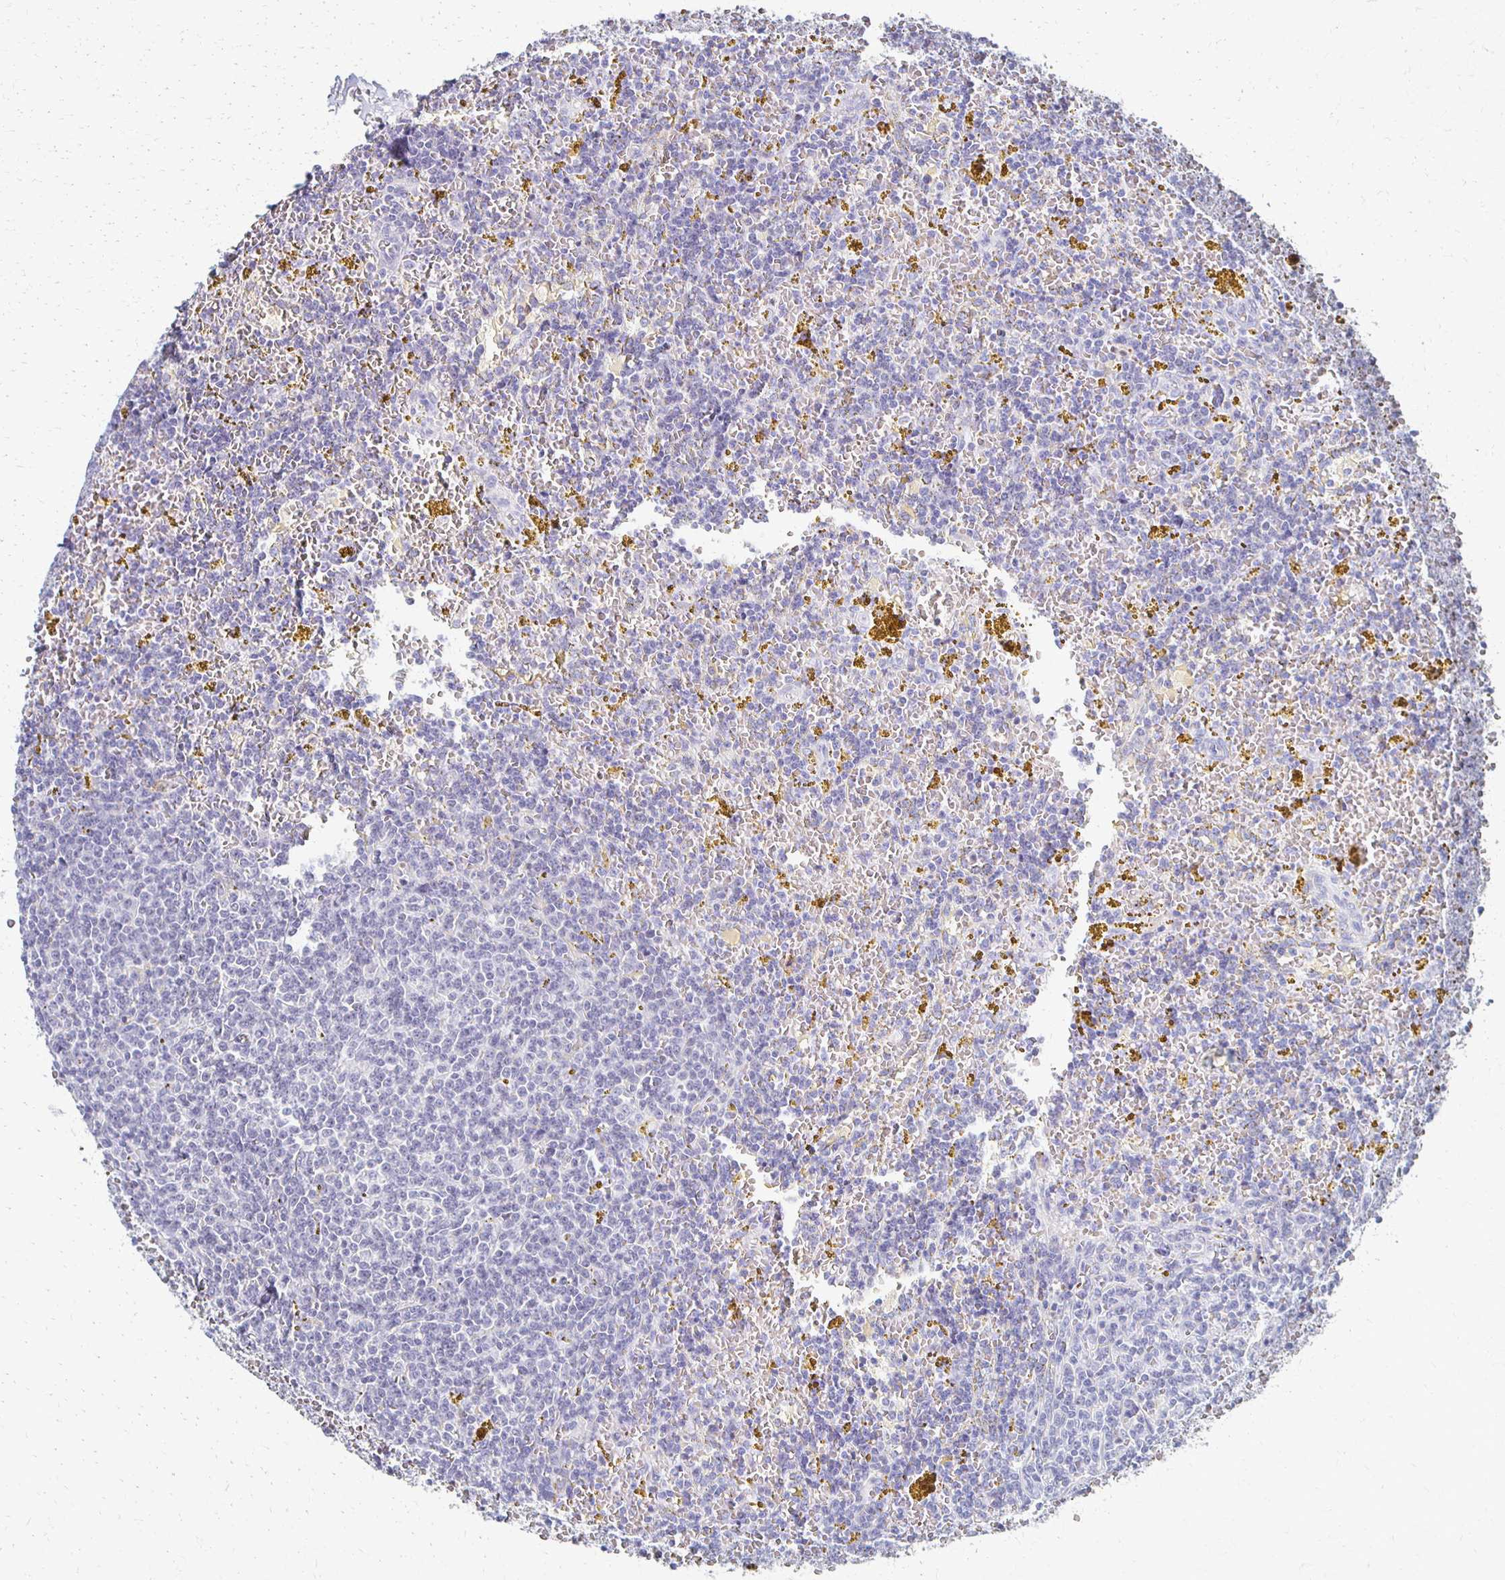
{"staining": {"intensity": "negative", "quantity": "none", "location": "none"}, "tissue": "lymphoma", "cell_type": "Tumor cells", "image_type": "cancer", "snomed": [{"axis": "morphology", "description": "Malignant lymphoma, non-Hodgkin's type, Low grade"}, {"axis": "topography", "description": "Spleen"}, {"axis": "topography", "description": "Lymph node"}], "caption": "This photomicrograph is of lymphoma stained with immunohistochemistry to label a protein in brown with the nuclei are counter-stained blue. There is no positivity in tumor cells. (Stains: DAB (3,3'-diaminobenzidine) immunohistochemistry with hematoxylin counter stain, Microscopy: brightfield microscopy at high magnification).", "gene": "CXCR2", "patient": {"sex": "female", "age": 66}}